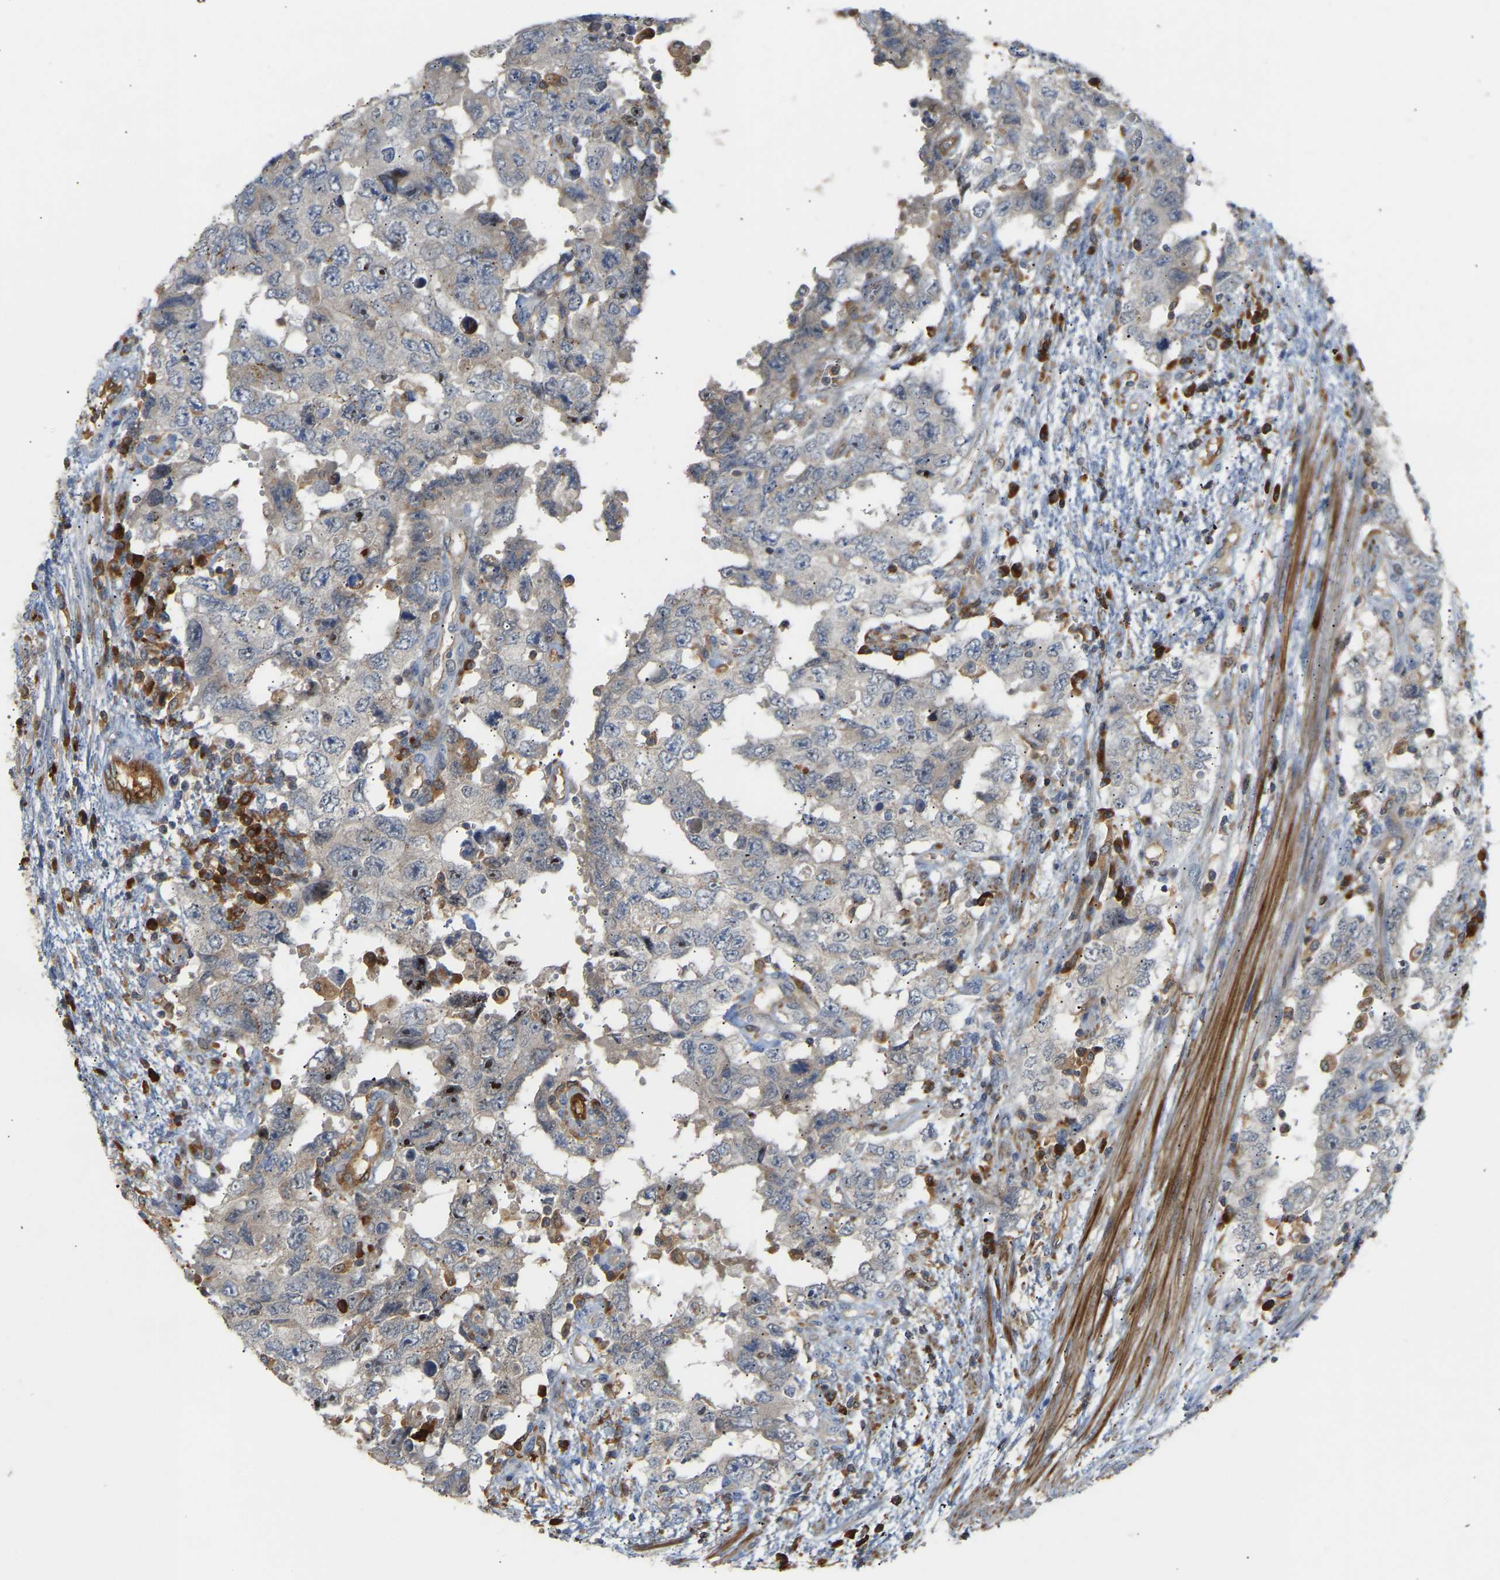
{"staining": {"intensity": "negative", "quantity": "none", "location": "none"}, "tissue": "testis cancer", "cell_type": "Tumor cells", "image_type": "cancer", "snomed": [{"axis": "morphology", "description": "Carcinoma, Embryonal, NOS"}, {"axis": "topography", "description": "Testis"}], "caption": "Immunohistochemistry of human embryonal carcinoma (testis) exhibits no positivity in tumor cells.", "gene": "PLCG2", "patient": {"sex": "male", "age": 26}}